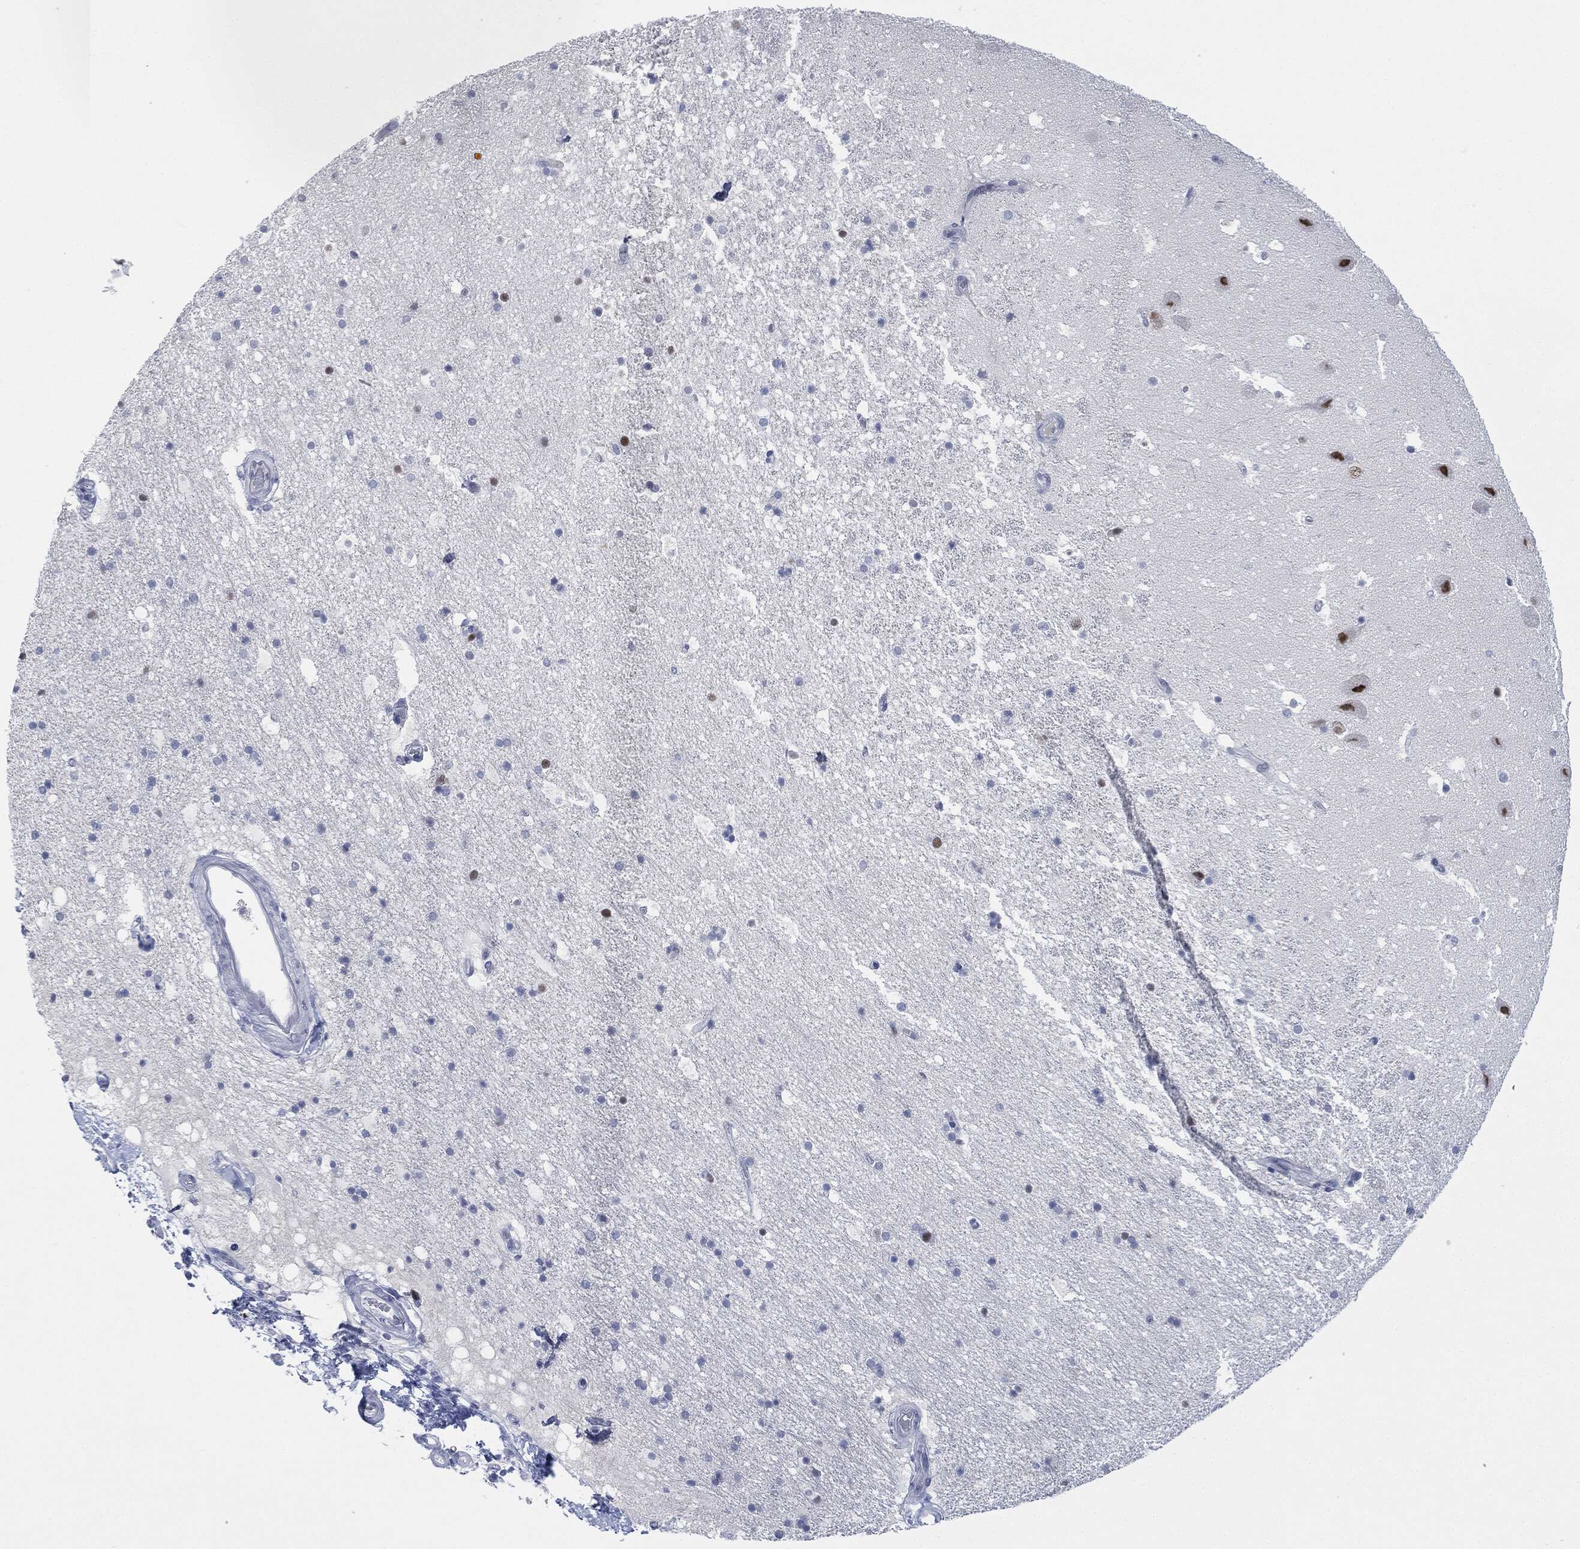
{"staining": {"intensity": "negative", "quantity": "none", "location": "none"}, "tissue": "hippocampus", "cell_type": "Glial cells", "image_type": "normal", "snomed": [{"axis": "morphology", "description": "Normal tissue, NOS"}, {"axis": "topography", "description": "Hippocampus"}], "caption": "The photomicrograph exhibits no significant staining in glial cells of hippocampus.", "gene": "MUC16", "patient": {"sex": "male", "age": 51}}